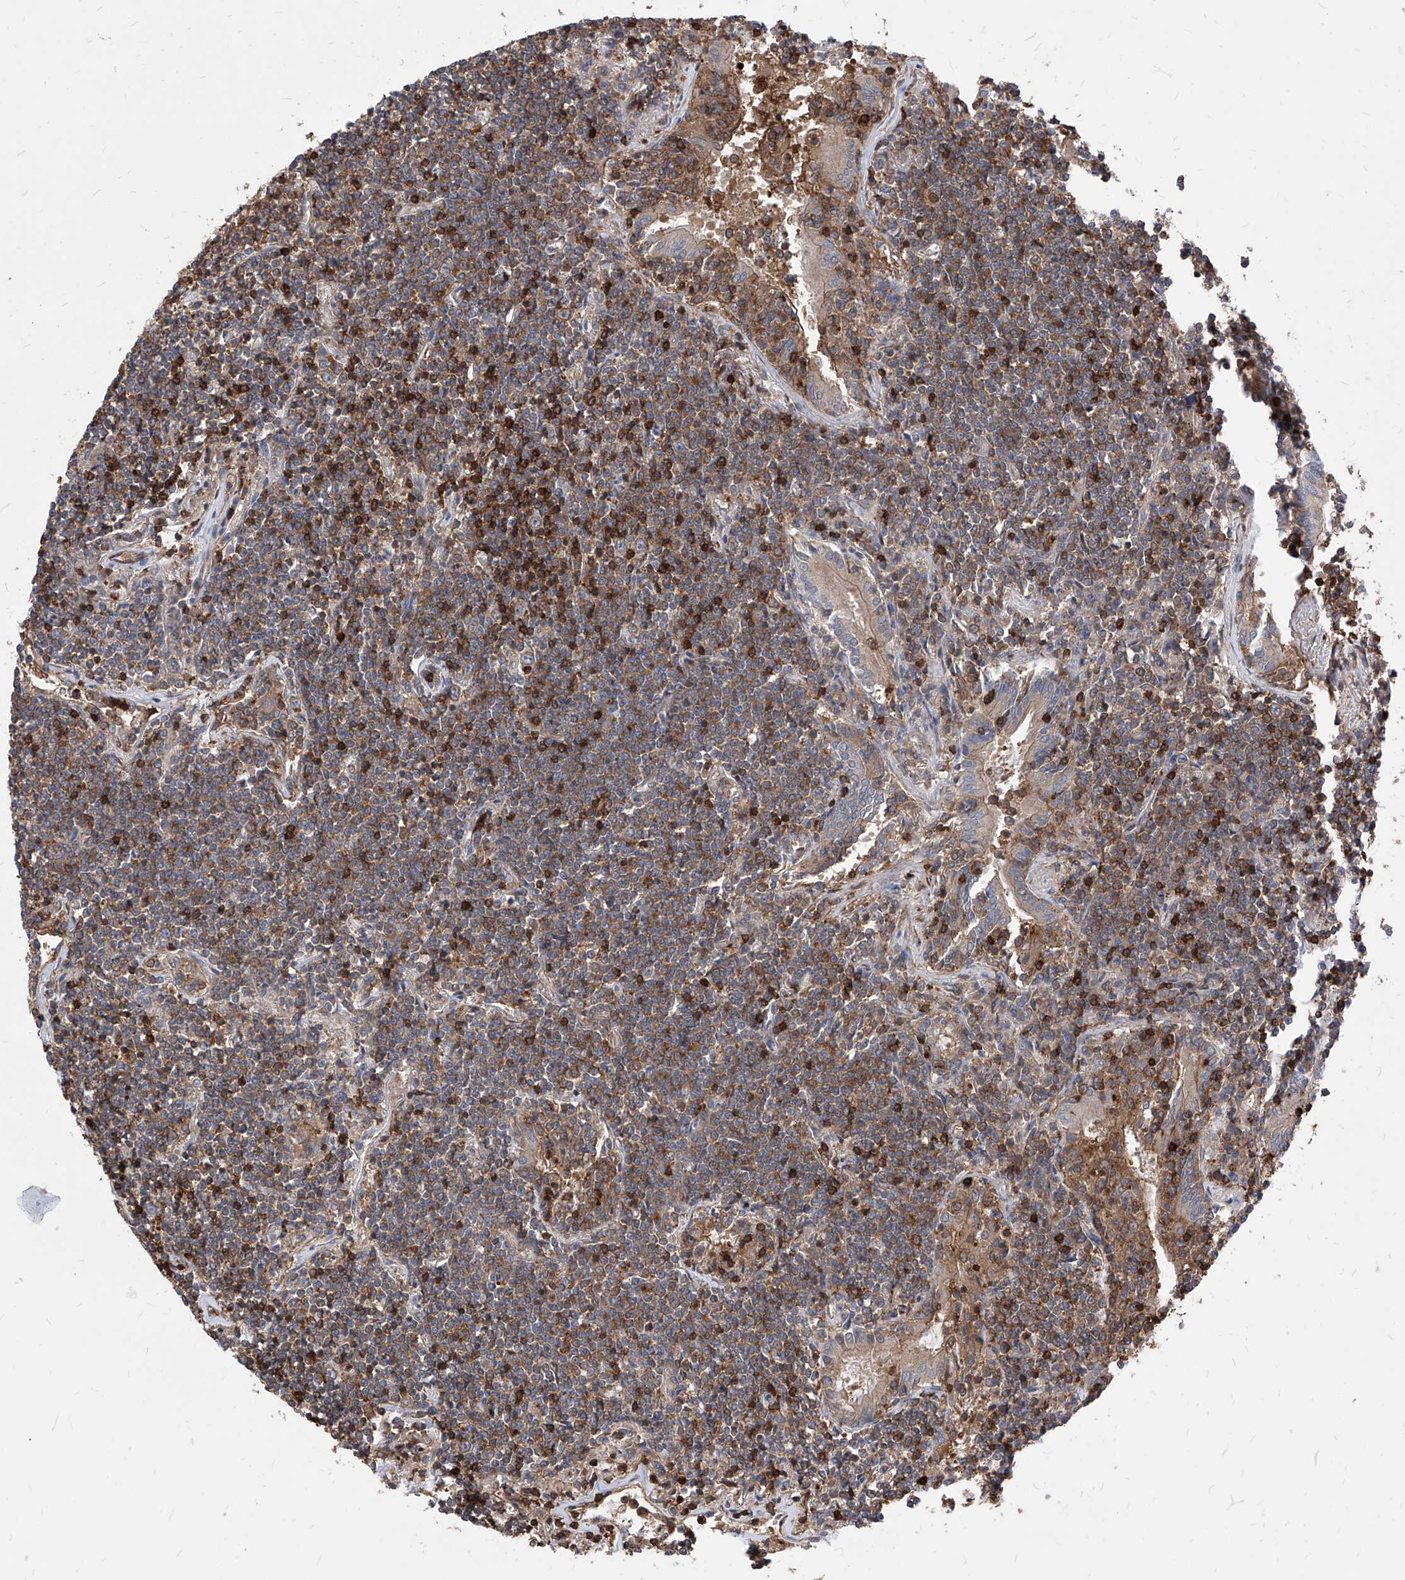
{"staining": {"intensity": "weak", "quantity": ">75%", "location": "cytoplasmic/membranous"}, "tissue": "lymphoma", "cell_type": "Tumor cells", "image_type": "cancer", "snomed": [{"axis": "morphology", "description": "Malignant lymphoma, non-Hodgkin's type, Low grade"}, {"axis": "topography", "description": "Lung"}], "caption": "This image displays IHC staining of malignant lymphoma, non-Hodgkin's type (low-grade), with low weak cytoplasmic/membranous staining in about >75% of tumor cells.", "gene": "ABRACL", "patient": {"sex": "female", "age": 71}}